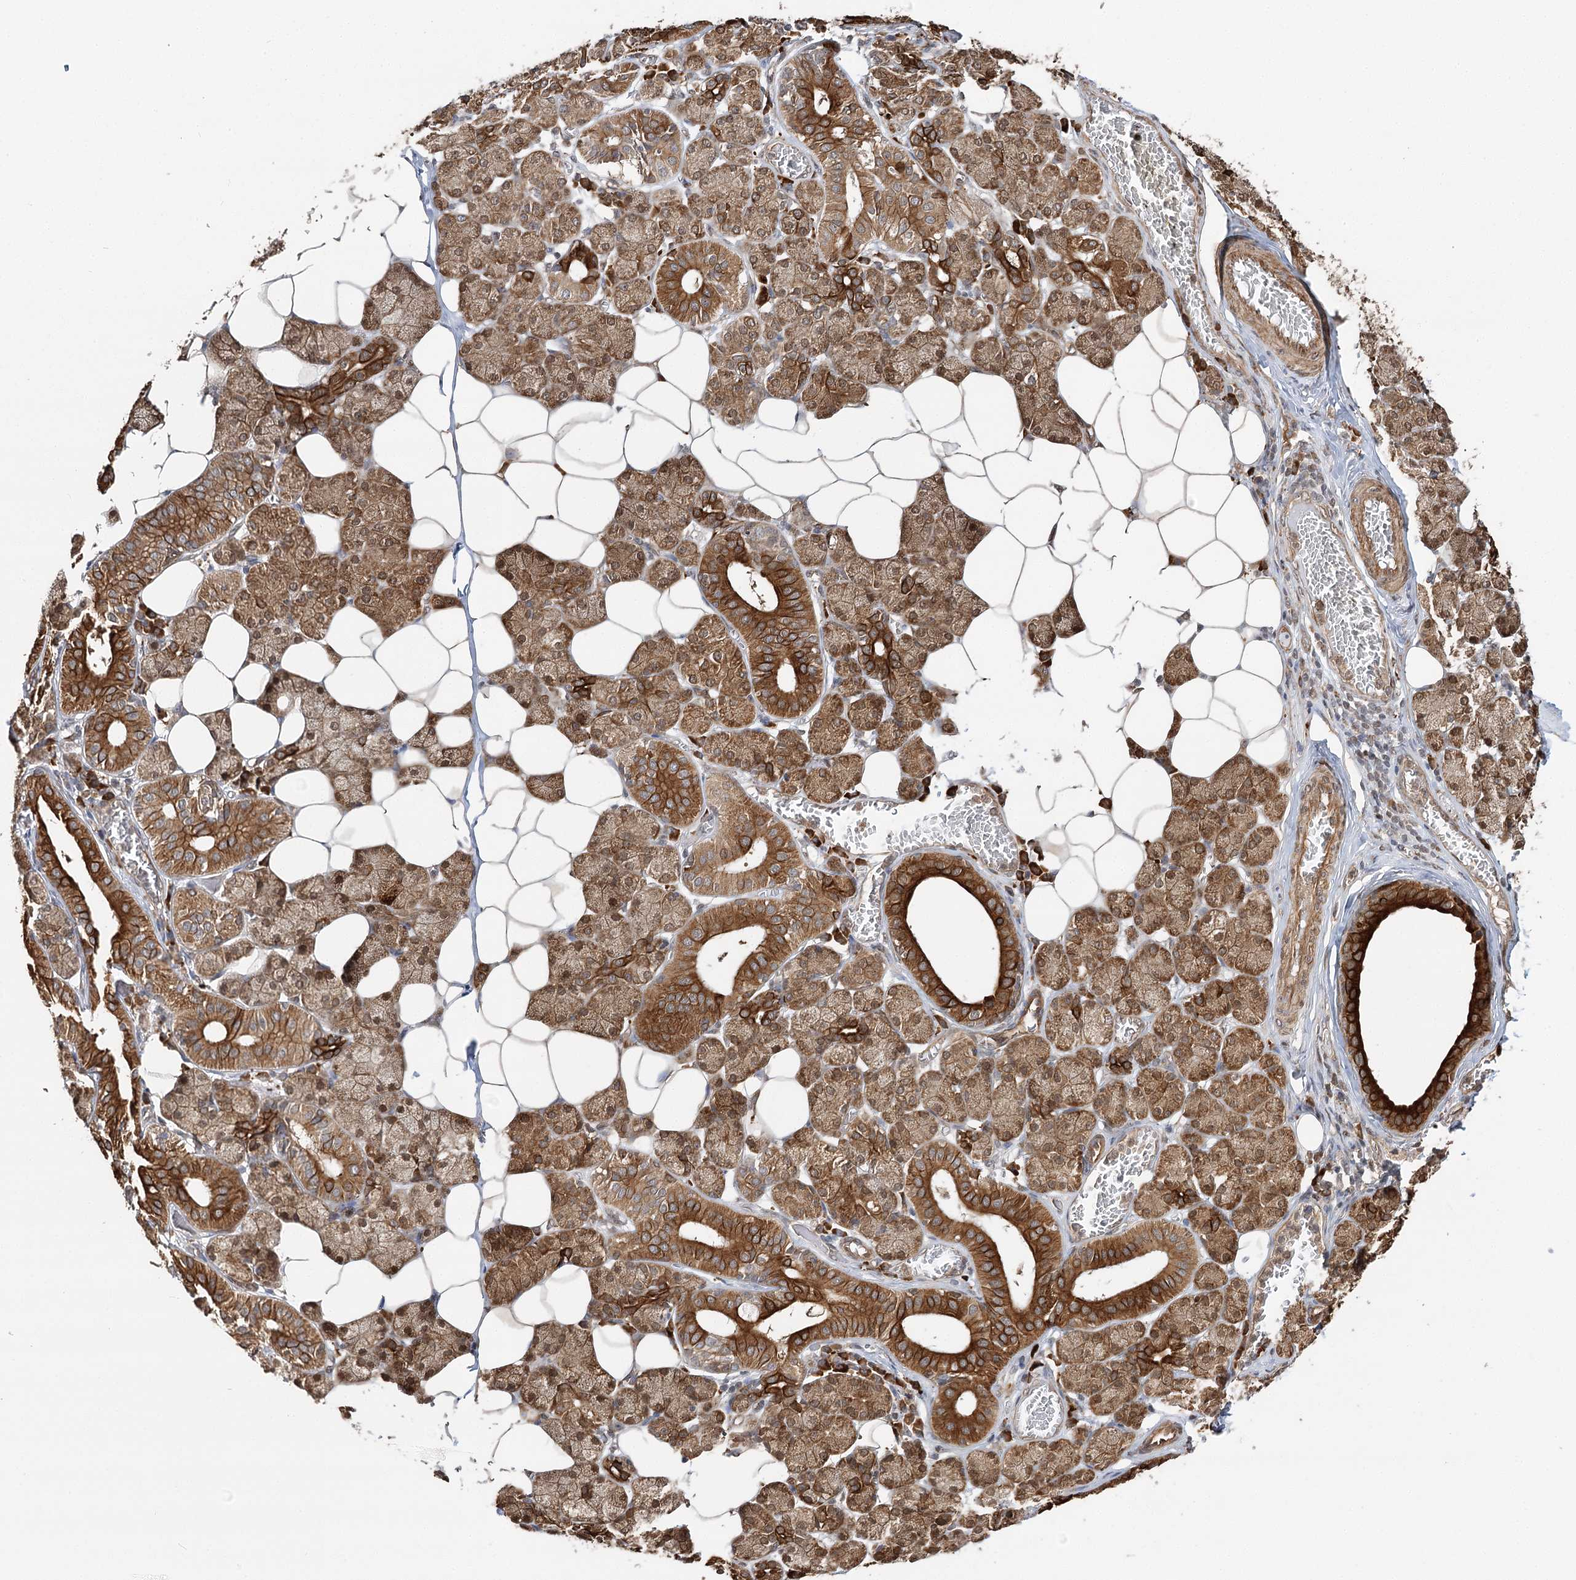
{"staining": {"intensity": "strong", "quantity": "25%-75%", "location": "cytoplasmic/membranous,nuclear"}, "tissue": "salivary gland", "cell_type": "Glandular cells", "image_type": "normal", "snomed": [{"axis": "morphology", "description": "Normal tissue, NOS"}, {"axis": "topography", "description": "Salivary gland"}], "caption": "This is an image of immunohistochemistry (IHC) staining of normal salivary gland, which shows strong staining in the cytoplasmic/membranous,nuclear of glandular cells.", "gene": "DNAJB14", "patient": {"sex": "female", "age": 33}}